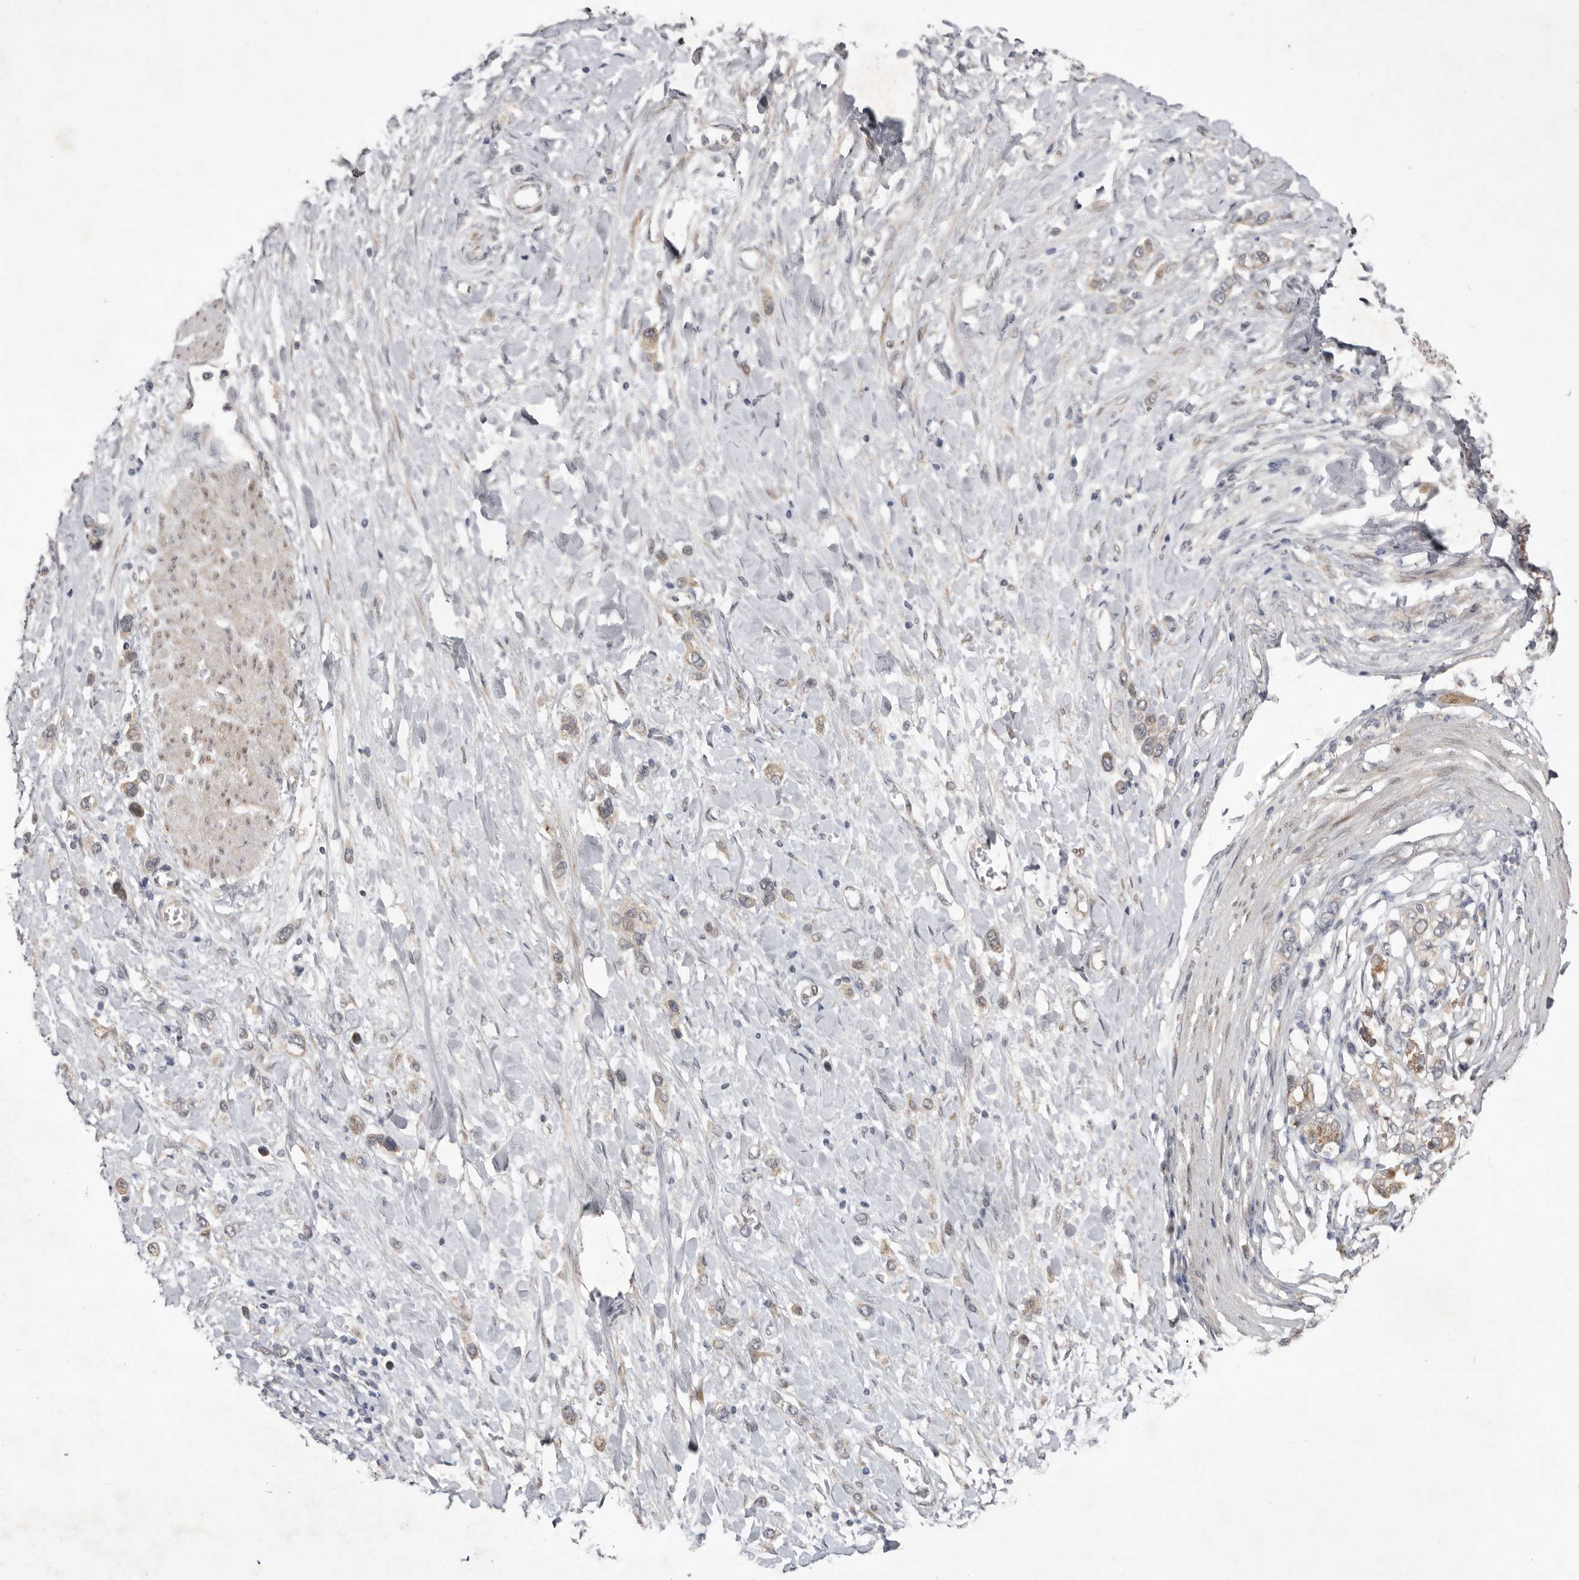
{"staining": {"intensity": "weak", "quantity": ">75%", "location": "cytoplasmic/membranous"}, "tissue": "stomach cancer", "cell_type": "Tumor cells", "image_type": "cancer", "snomed": [{"axis": "morphology", "description": "Adenocarcinoma, NOS"}, {"axis": "topography", "description": "Stomach"}], "caption": "Stomach adenocarcinoma stained for a protein (brown) reveals weak cytoplasmic/membranous positive staining in approximately >75% of tumor cells.", "gene": "NSUN4", "patient": {"sex": "female", "age": 65}}